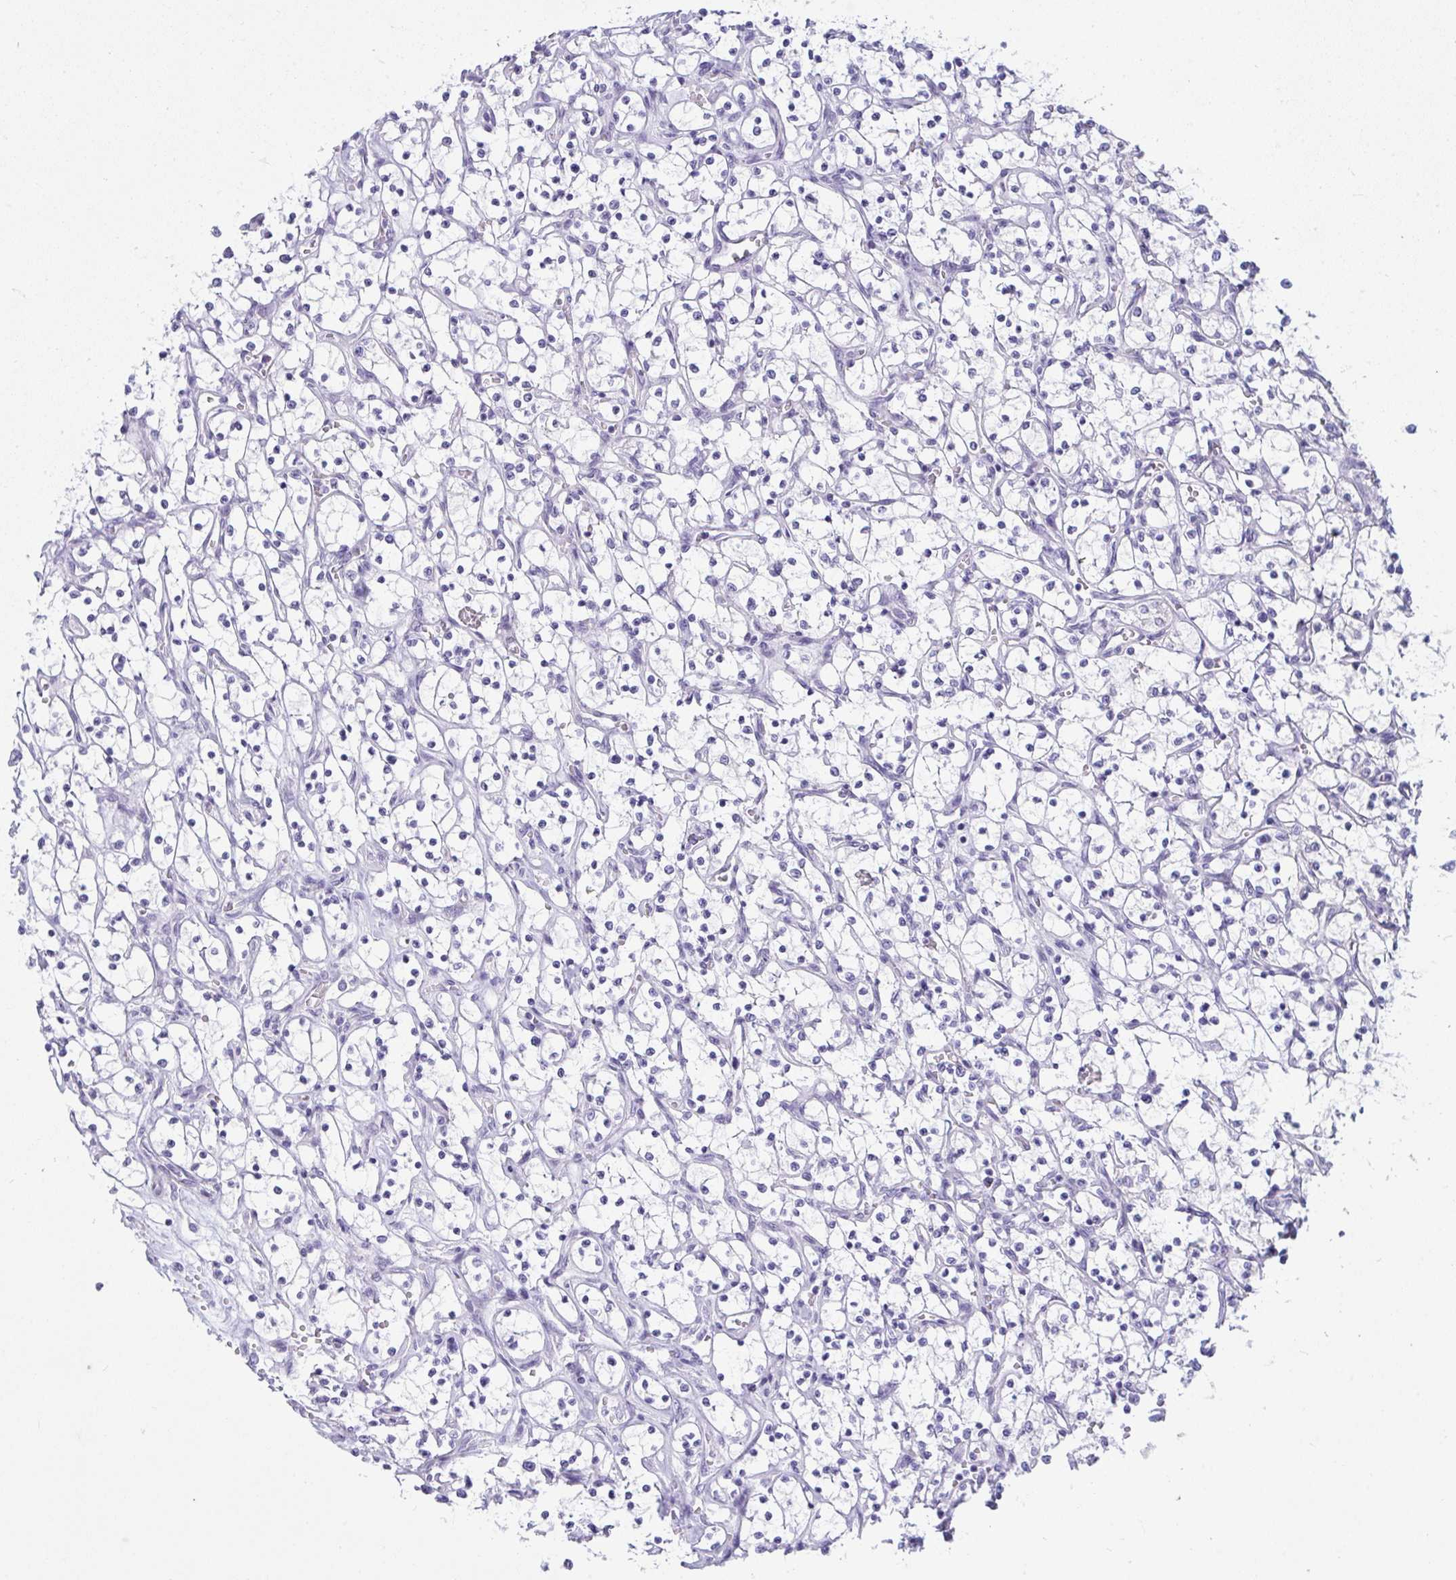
{"staining": {"intensity": "negative", "quantity": "none", "location": "none"}, "tissue": "renal cancer", "cell_type": "Tumor cells", "image_type": "cancer", "snomed": [{"axis": "morphology", "description": "Adenocarcinoma, NOS"}, {"axis": "topography", "description": "Kidney"}], "caption": "This is a micrograph of immunohistochemistry staining of adenocarcinoma (renal), which shows no expression in tumor cells.", "gene": "PRDM9", "patient": {"sex": "female", "age": 69}}